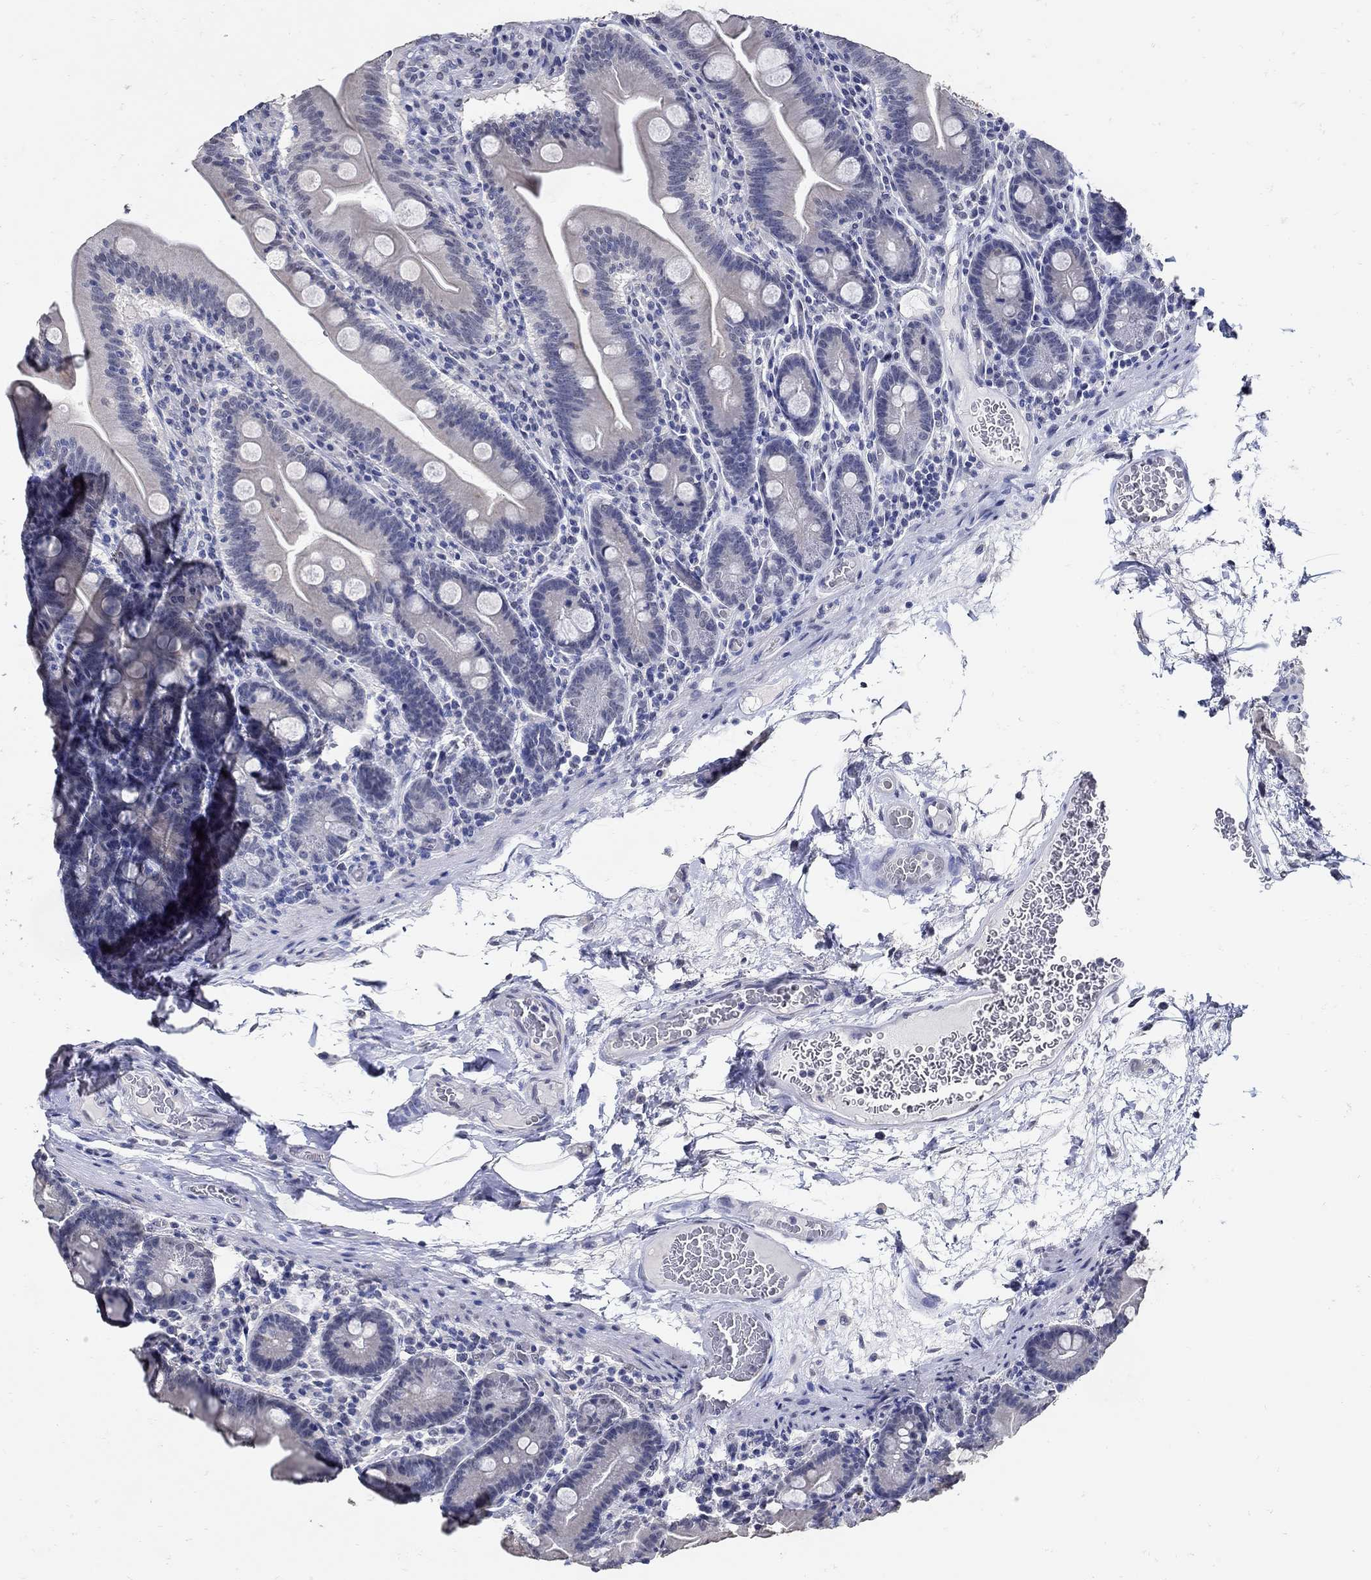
{"staining": {"intensity": "negative", "quantity": "none", "location": "none"}, "tissue": "small intestine", "cell_type": "Glandular cells", "image_type": "normal", "snomed": [{"axis": "morphology", "description": "Normal tissue, NOS"}, {"axis": "topography", "description": "Small intestine"}], "caption": "A micrograph of human small intestine is negative for staining in glandular cells. (Stains: DAB IHC with hematoxylin counter stain, Microscopy: brightfield microscopy at high magnification).", "gene": "KCNN3", "patient": {"sex": "male", "age": 37}}